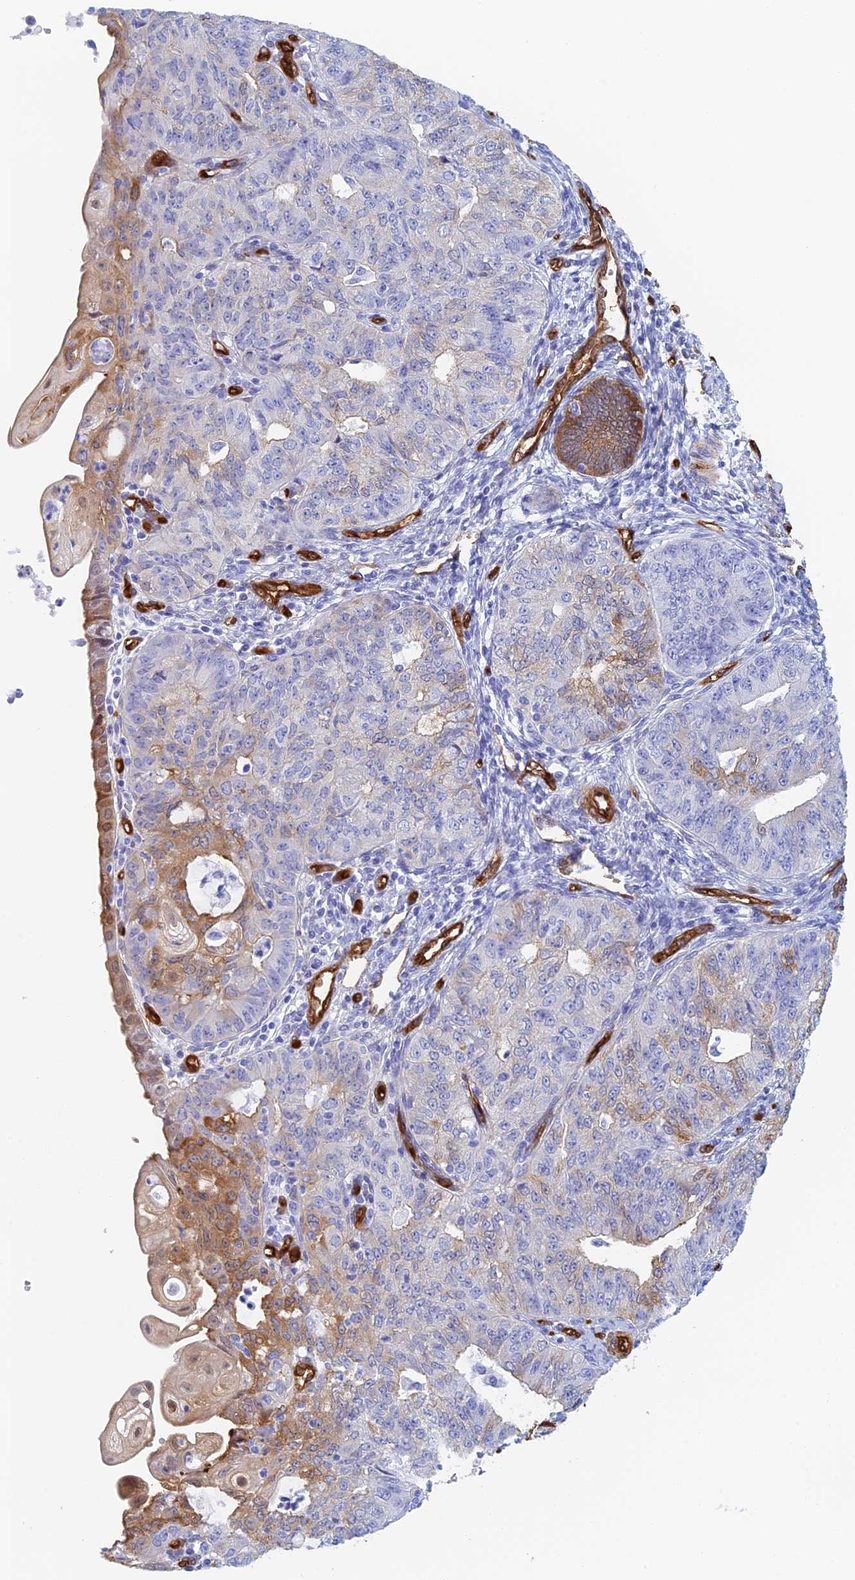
{"staining": {"intensity": "moderate", "quantity": "25%-75%", "location": "cytoplasmic/membranous"}, "tissue": "endometrial cancer", "cell_type": "Tumor cells", "image_type": "cancer", "snomed": [{"axis": "morphology", "description": "Adenocarcinoma, NOS"}, {"axis": "topography", "description": "Endometrium"}], "caption": "The micrograph shows a brown stain indicating the presence of a protein in the cytoplasmic/membranous of tumor cells in adenocarcinoma (endometrial). The staining was performed using DAB, with brown indicating positive protein expression. Nuclei are stained blue with hematoxylin.", "gene": "CRIP2", "patient": {"sex": "female", "age": 32}}